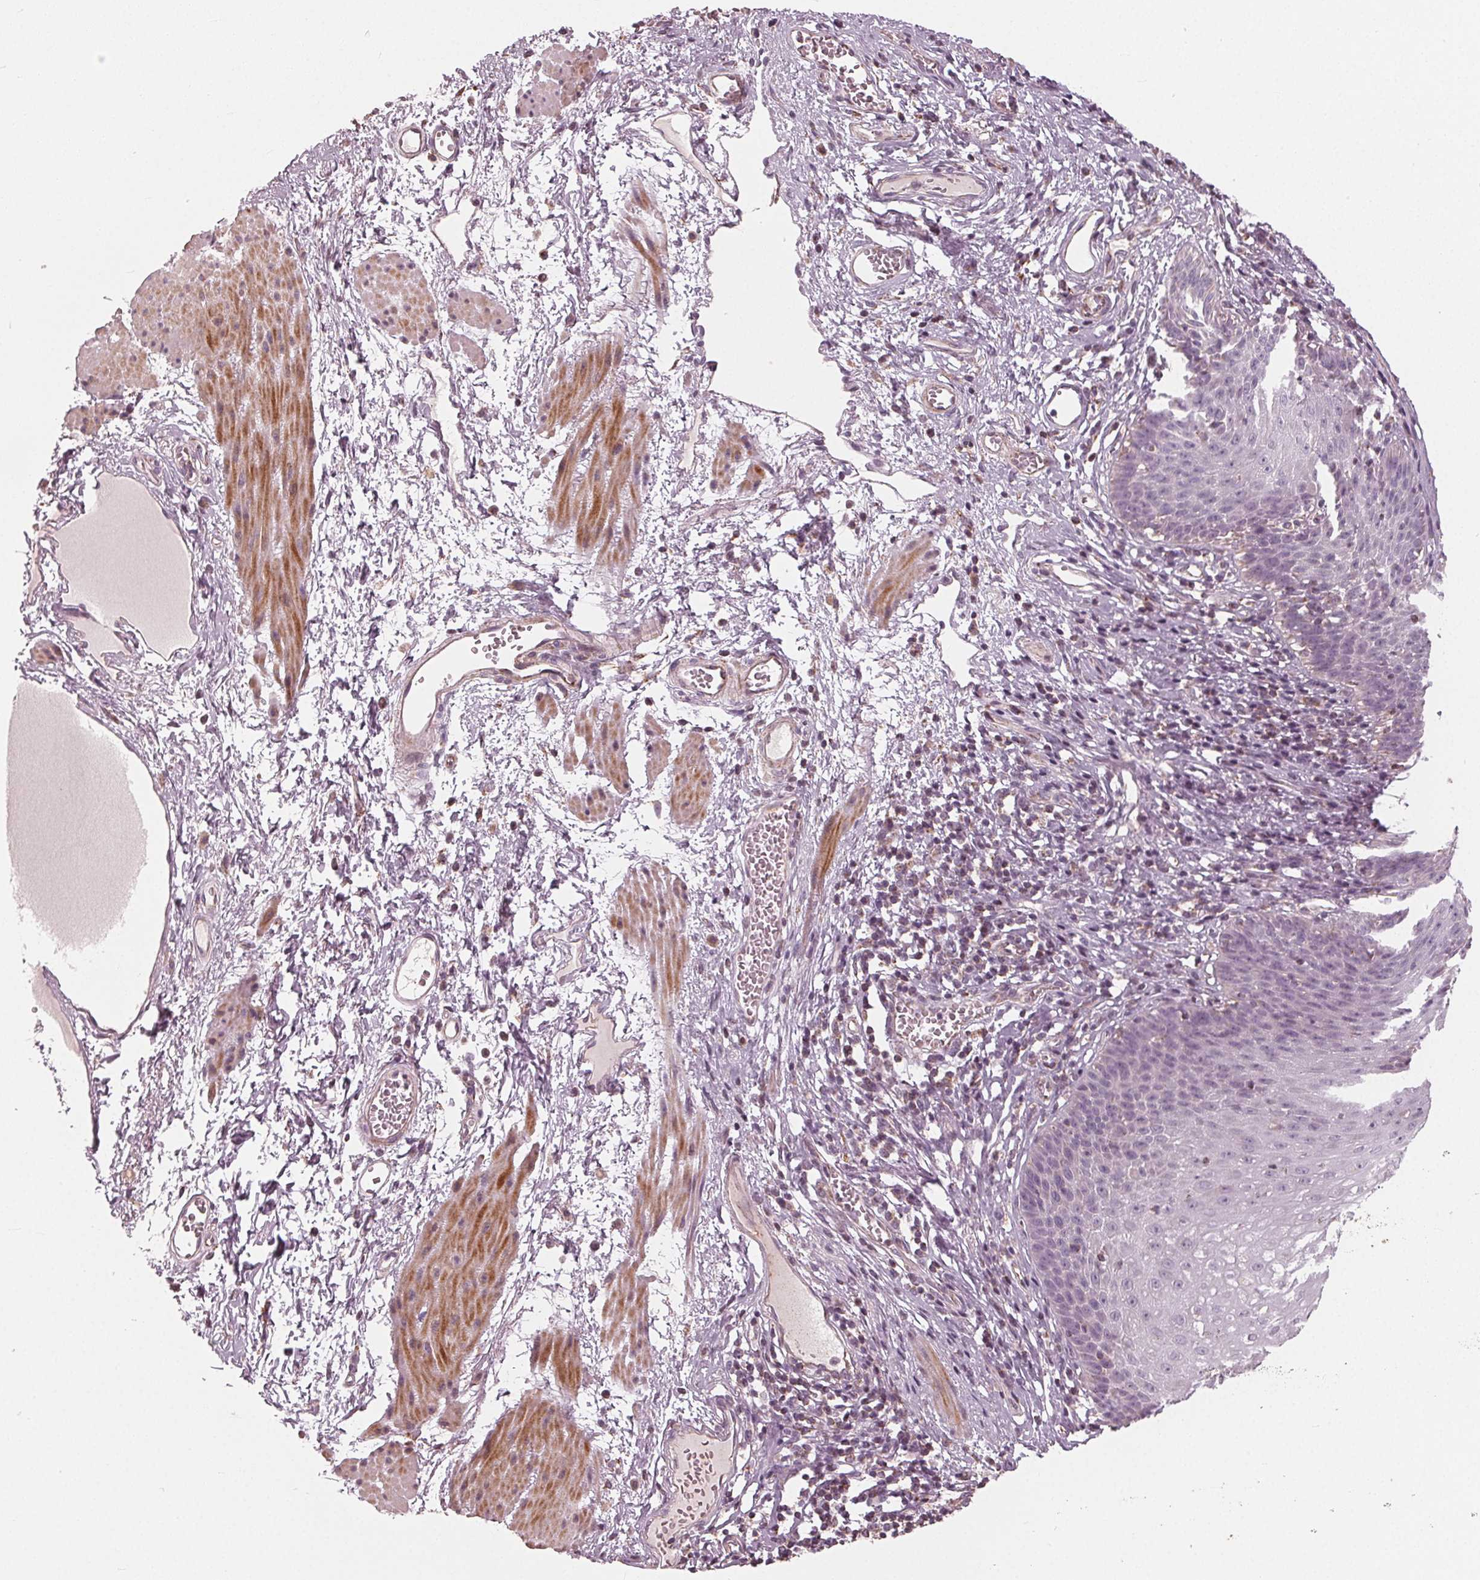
{"staining": {"intensity": "negative", "quantity": "none", "location": "none"}, "tissue": "esophagus", "cell_type": "Squamous epithelial cells", "image_type": "normal", "snomed": [{"axis": "morphology", "description": "Normal tissue, NOS"}, {"axis": "topography", "description": "Esophagus"}], "caption": "The image exhibits no significant expression in squamous epithelial cells of esophagus.", "gene": "DCAF4L2", "patient": {"sex": "male", "age": 72}}